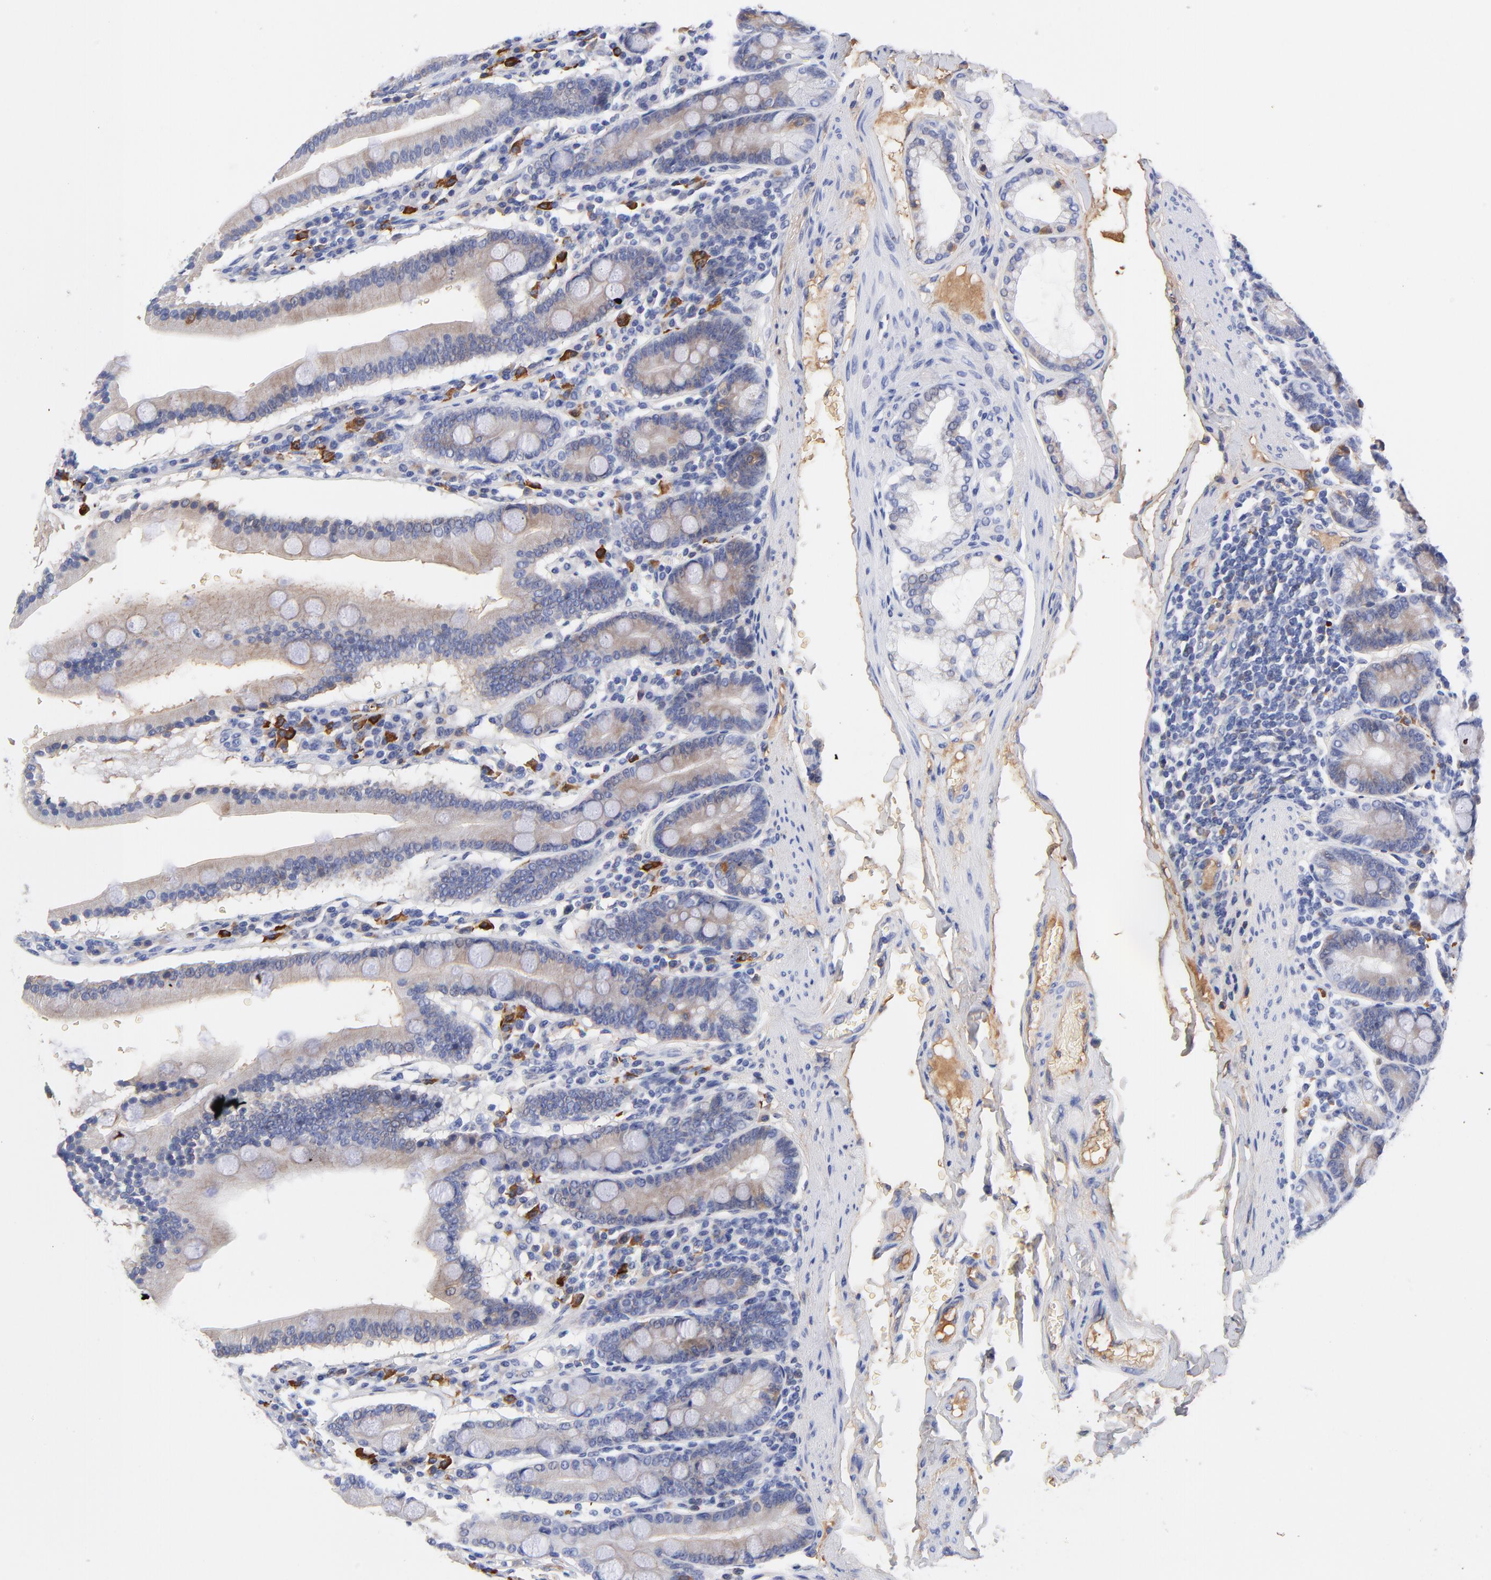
{"staining": {"intensity": "weak", "quantity": "25%-75%", "location": "cytoplasmic/membranous"}, "tissue": "duodenum", "cell_type": "Glandular cells", "image_type": "normal", "snomed": [{"axis": "morphology", "description": "Normal tissue, NOS"}, {"axis": "topography", "description": "Duodenum"}], "caption": "Immunohistochemical staining of normal human duodenum demonstrates low levels of weak cytoplasmic/membranous positivity in approximately 25%-75% of glandular cells. (IHC, brightfield microscopy, high magnification).", "gene": "IGLV3", "patient": {"sex": "male", "age": 50}}